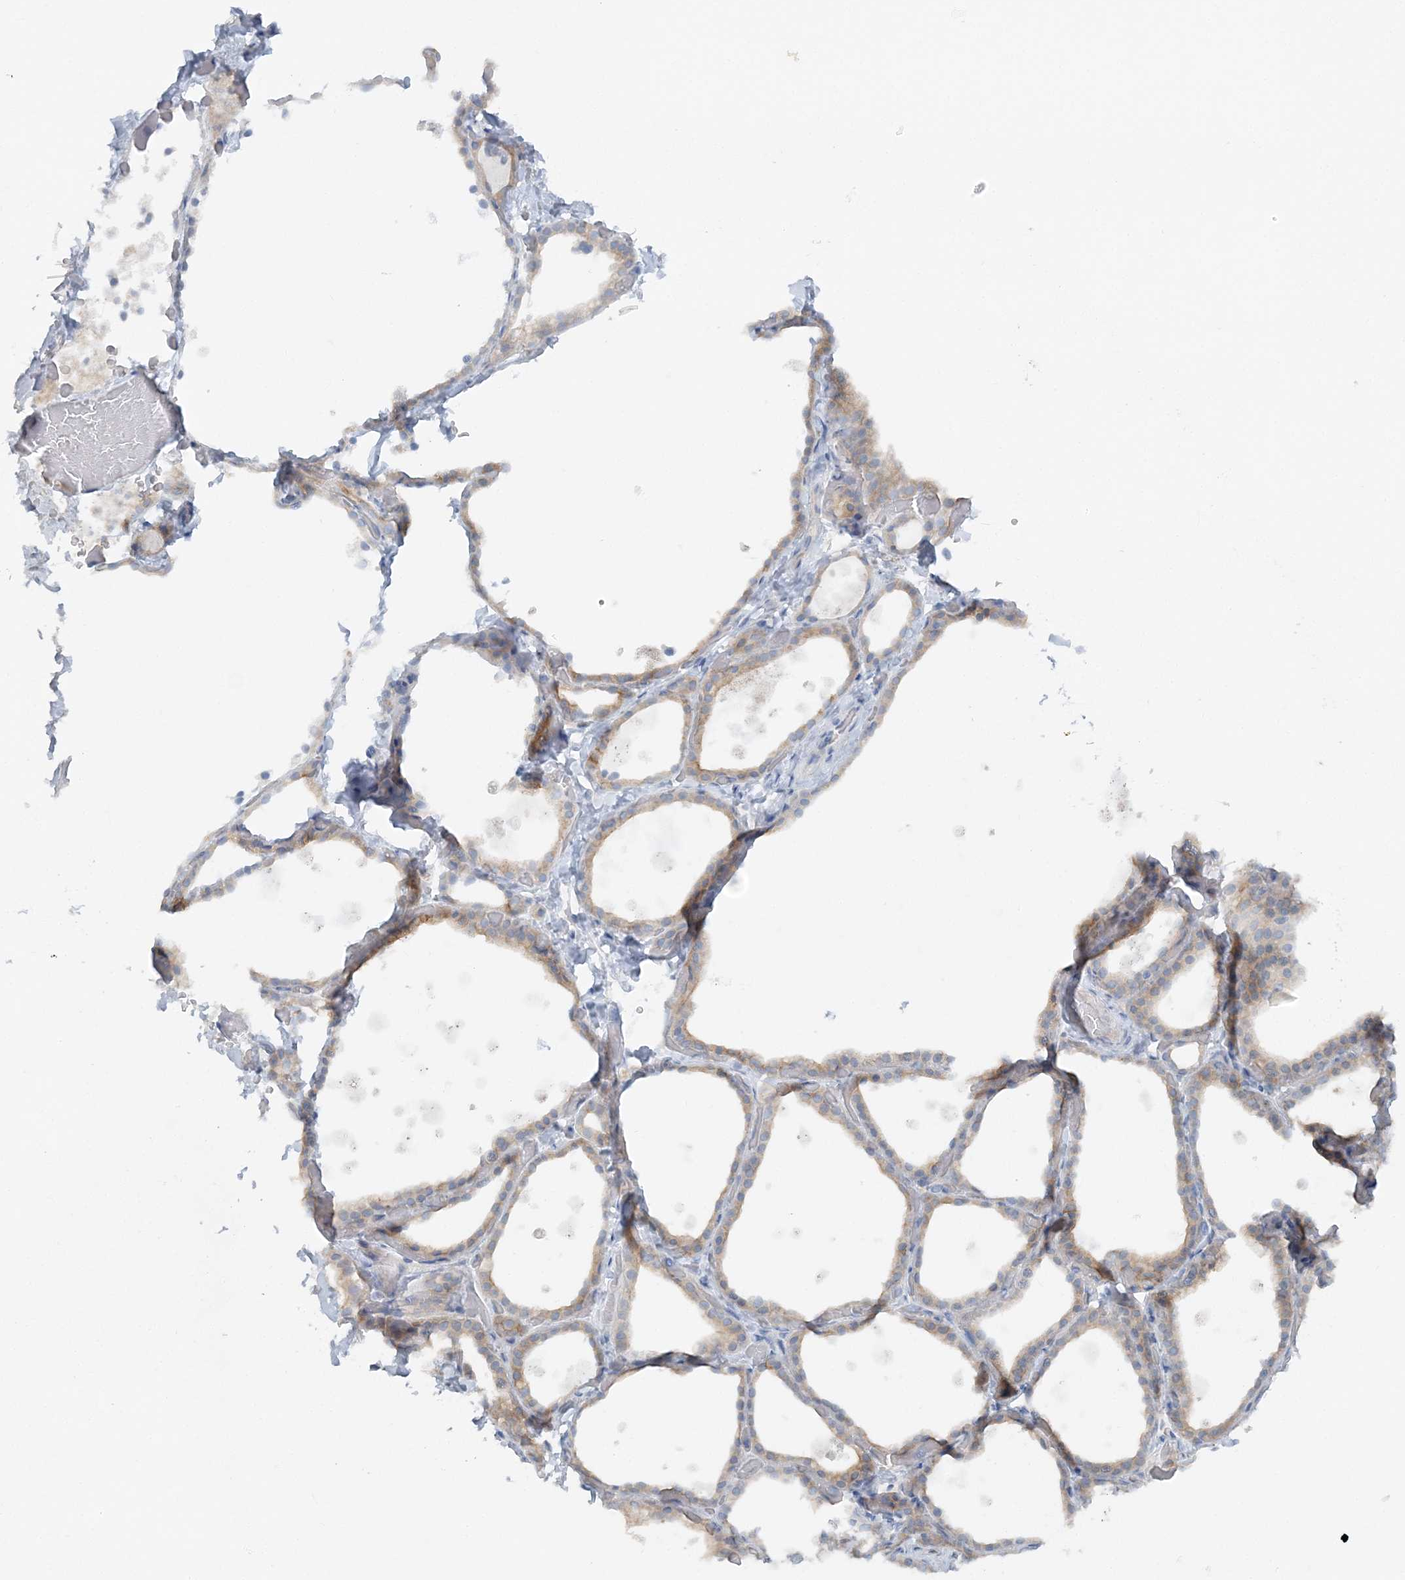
{"staining": {"intensity": "negative", "quantity": "none", "location": "none"}, "tissue": "thyroid gland", "cell_type": "Glandular cells", "image_type": "normal", "snomed": [{"axis": "morphology", "description": "Normal tissue, NOS"}, {"axis": "topography", "description": "Thyroid gland"}], "caption": "The micrograph exhibits no significant positivity in glandular cells of thyroid gland.", "gene": "ATP11A", "patient": {"sex": "female", "age": 44}}